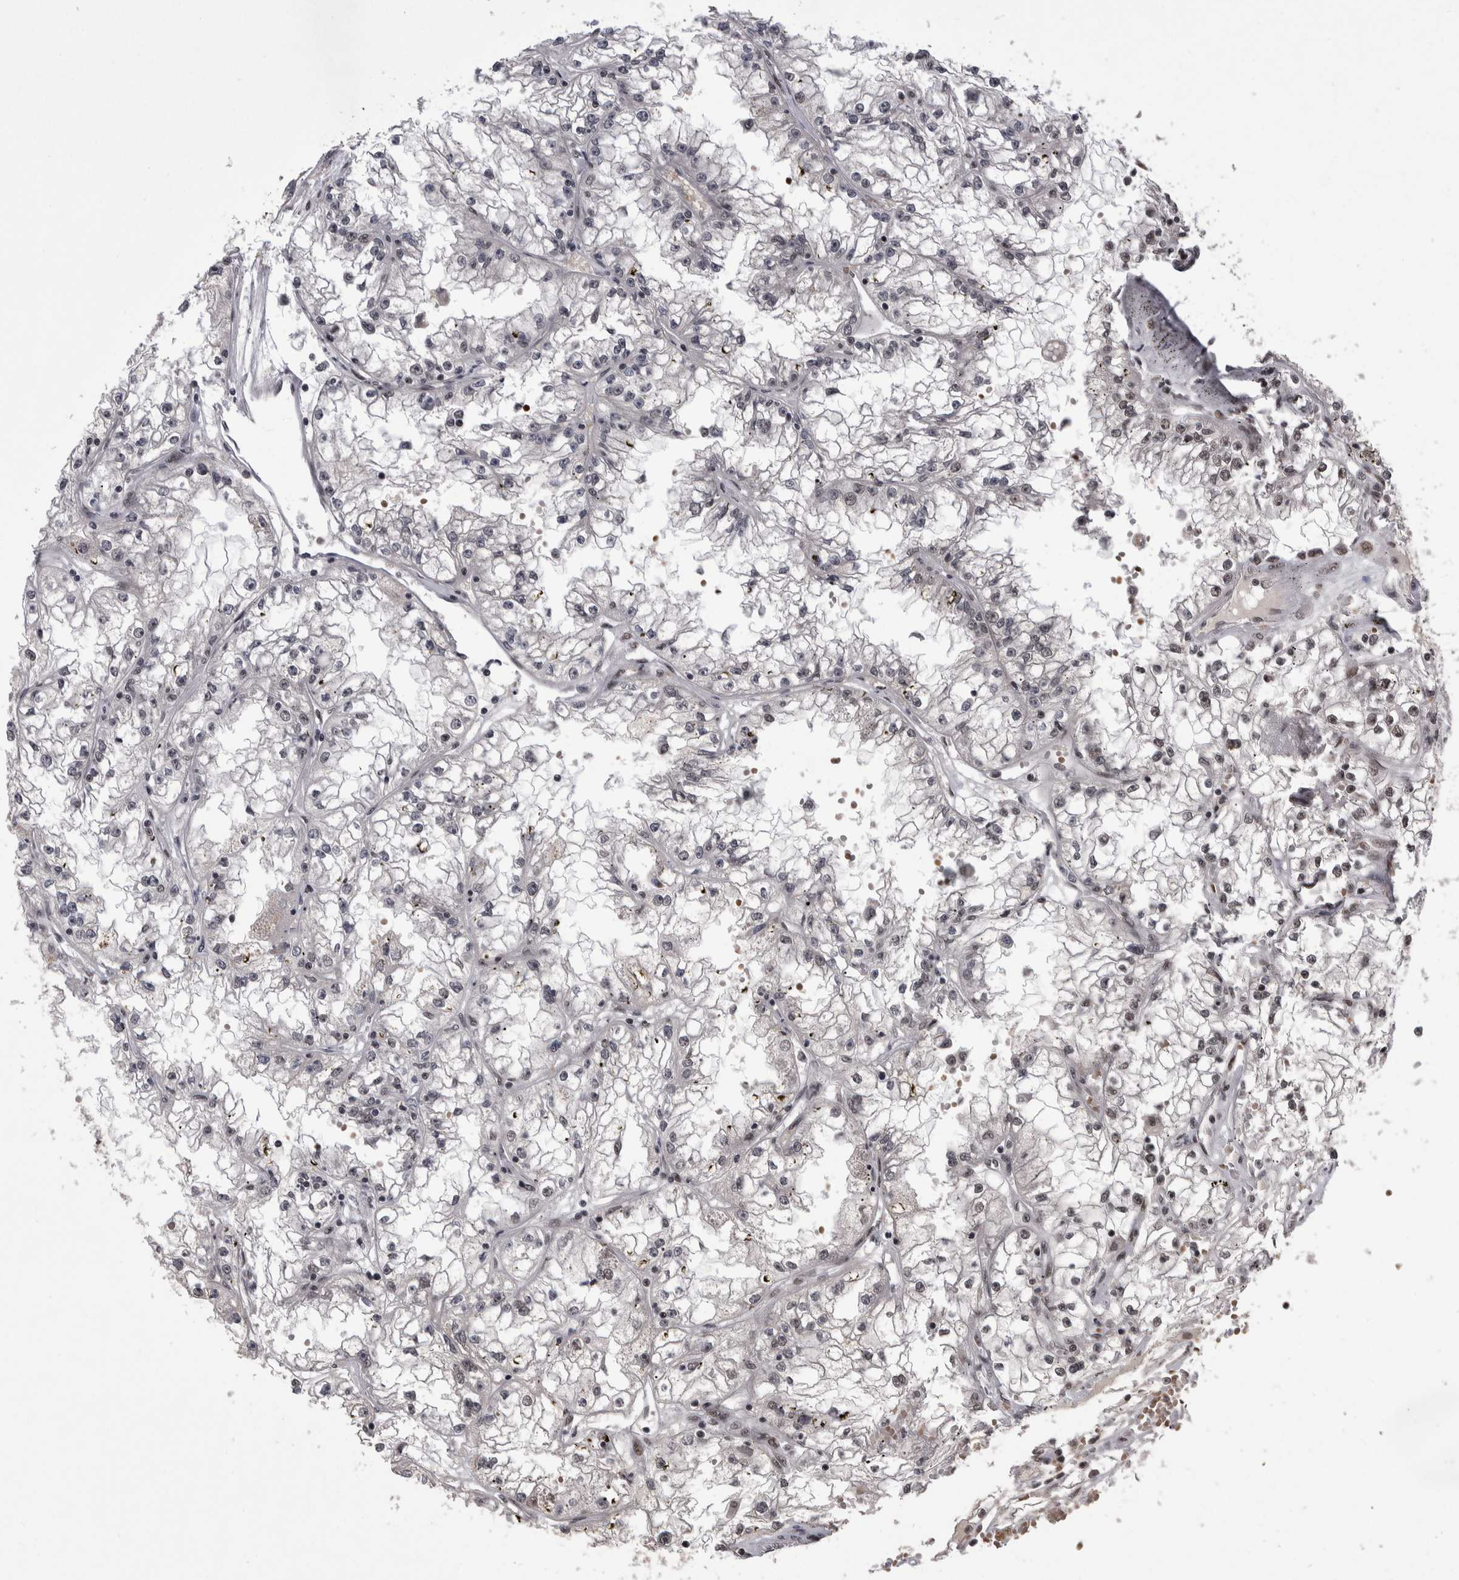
{"staining": {"intensity": "negative", "quantity": "none", "location": "none"}, "tissue": "renal cancer", "cell_type": "Tumor cells", "image_type": "cancer", "snomed": [{"axis": "morphology", "description": "Adenocarcinoma, NOS"}, {"axis": "topography", "description": "Kidney"}], "caption": "Human renal adenocarcinoma stained for a protein using immunohistochemistry (IHC) displays no staining in tumor cells.", "gene": "DMTF1", "patient": {"sex": "male", "age": 56}}